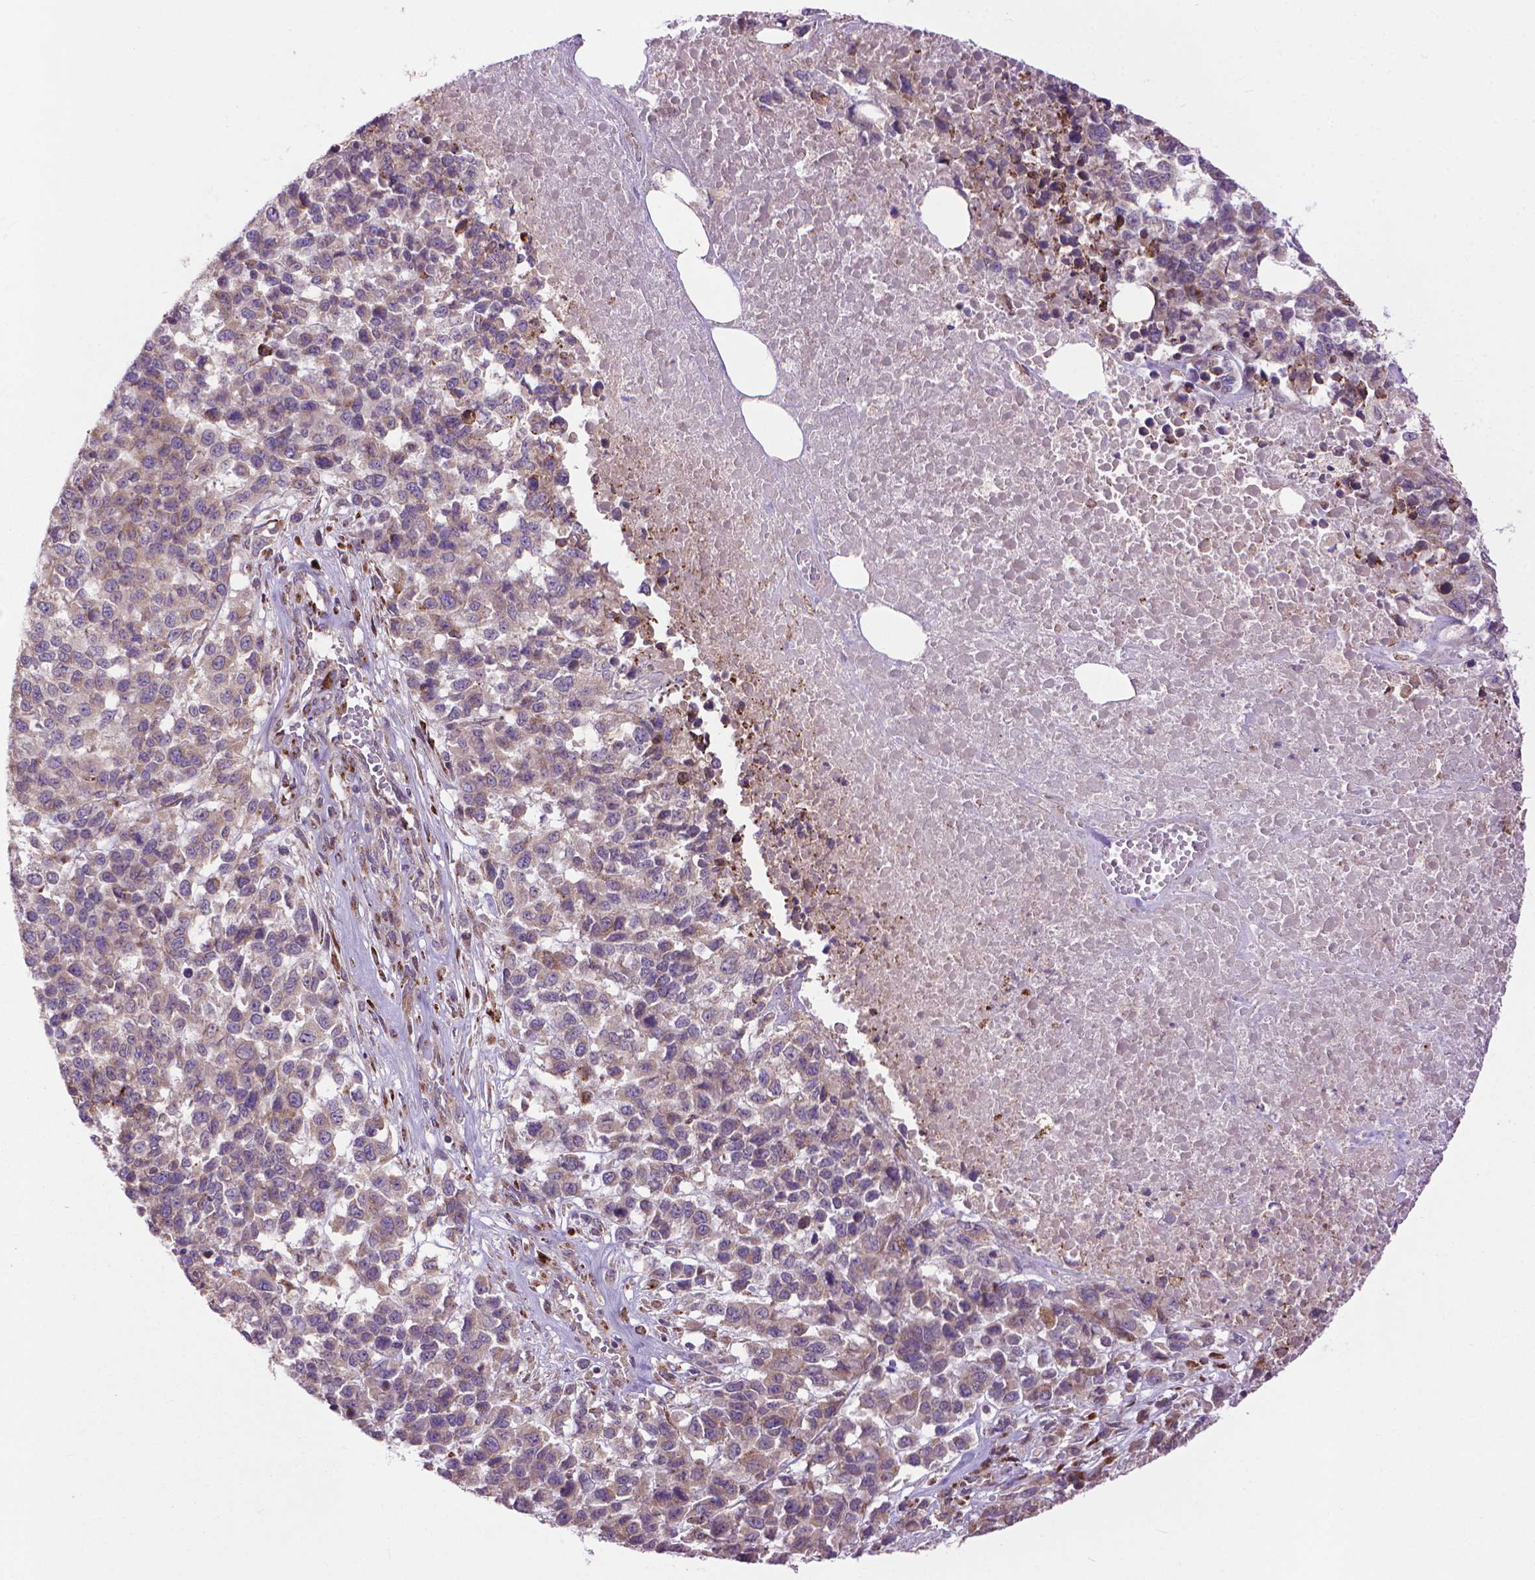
{"staining": {"intensity": "weak", "quantity": "<25%", "location": "cytoplasmic/membranous"}, "tissue": "melanoma", "cell_type": "Tumor cells", "image_type": "cancer", "snomed": [{"axis": "morphology", "description": "Malignant melanoma, Metastatic site"}, {"axis": "topography", "description": "Skin"}], "caption": "Protein analysis of melanoma exhibits no significant positivity in tumor cells. (Brightfield microscopy of DAB immunohistochemistry (IHC) at high magnification).", "gene": "MYH14", "patient": {"sex": "male", "age": 84}}